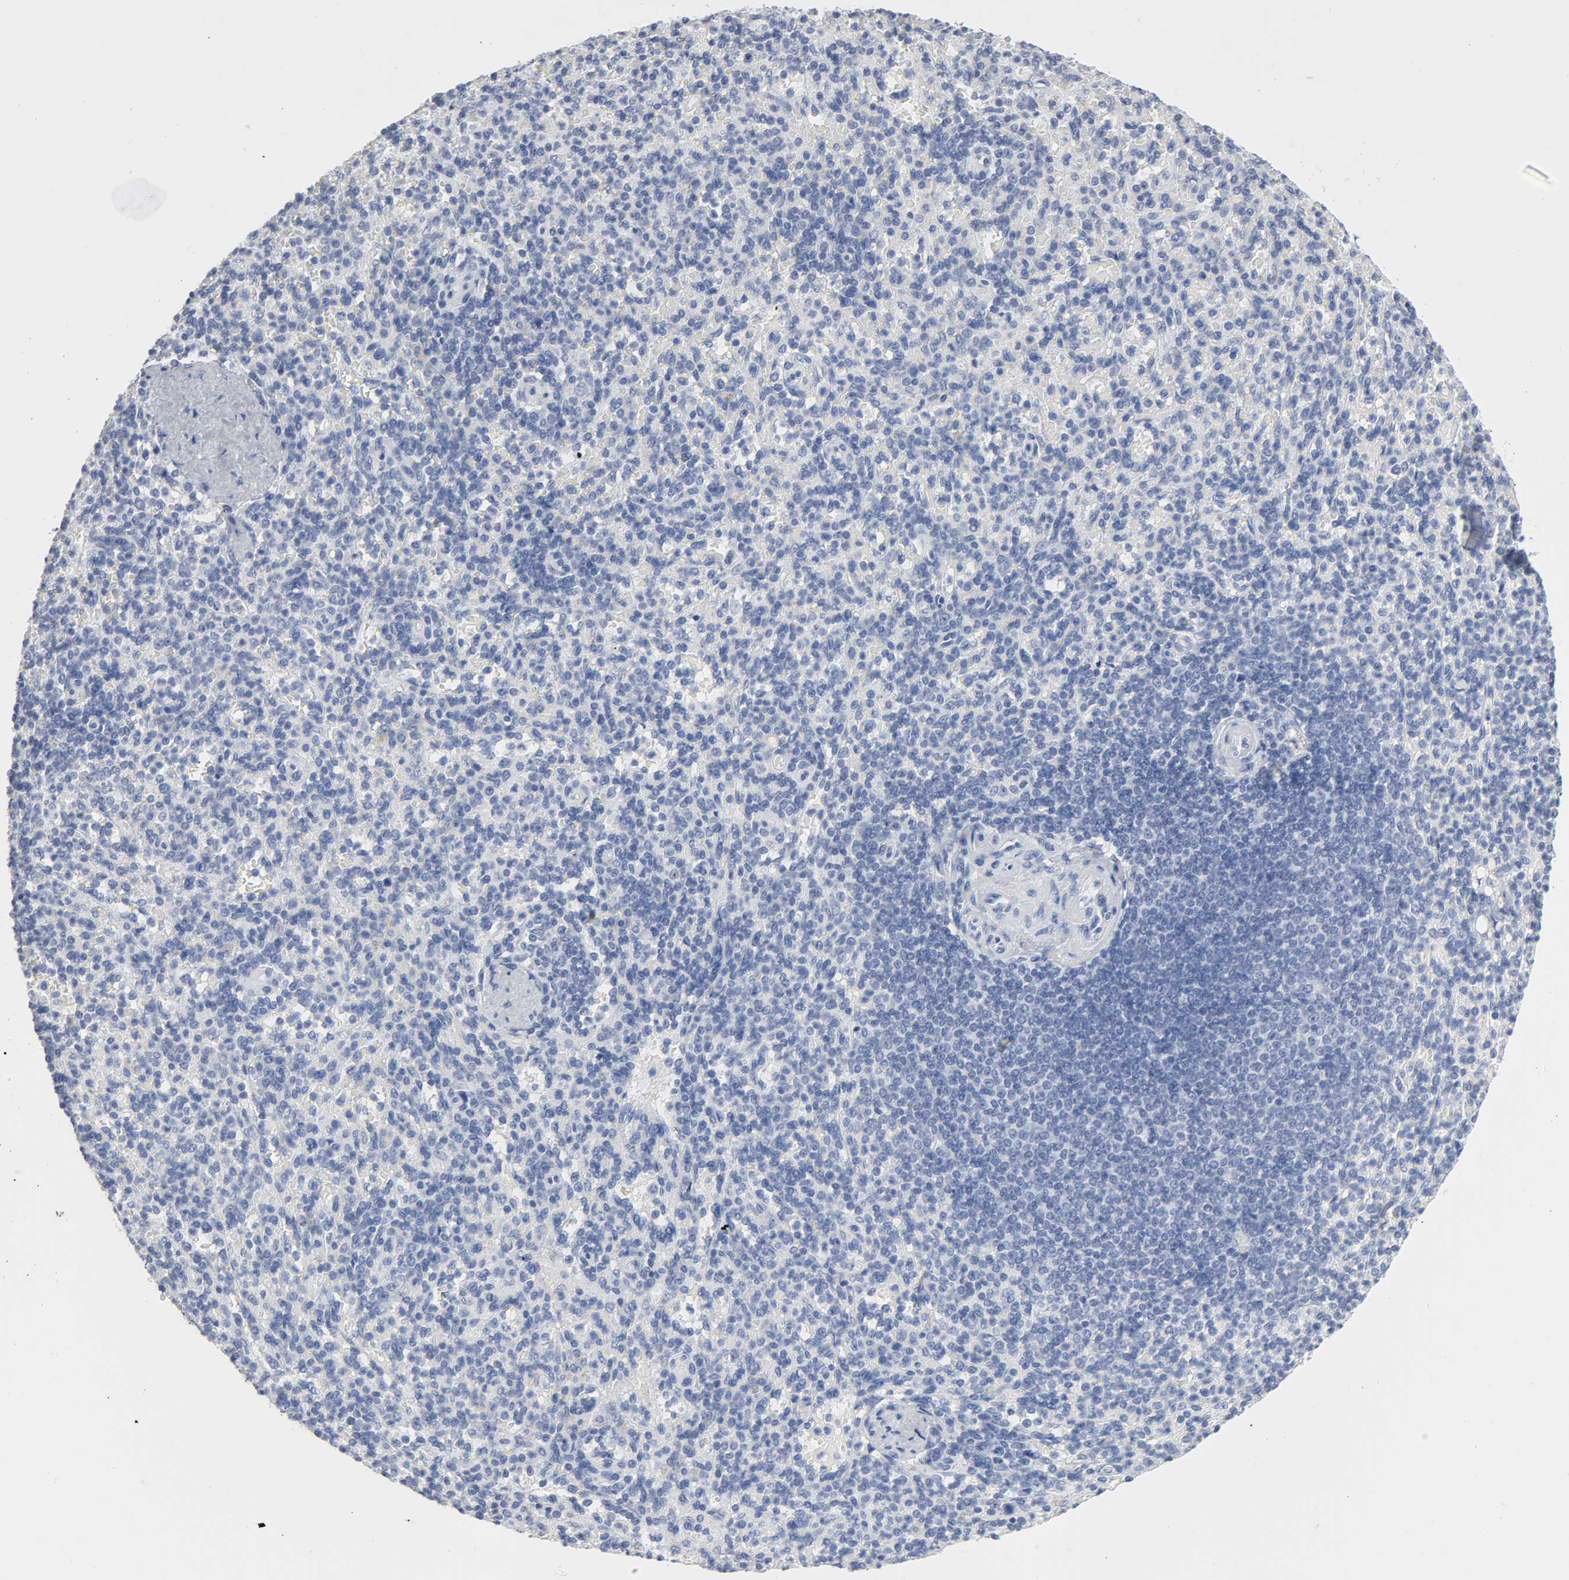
{"staining": {"intensity": "negative", "quantity": "none", "location": "none"}, "tissue": "spleen", "cell_type": "Cells in red pulp", "image_type": "normal", "snomed": [{"axis": "morphology", "description": "Normal tissue, NOS"}, {"axis": "topography", "description": "Spleen"}], "caption": "DAB immunohistochemical staining of benign human spleen displays no significant positivity in cells in red pulp. (DAB immunohistochemistry, high magnification).", "gene": "ACP3", "patient": {"sex": "female", "age": 74}}